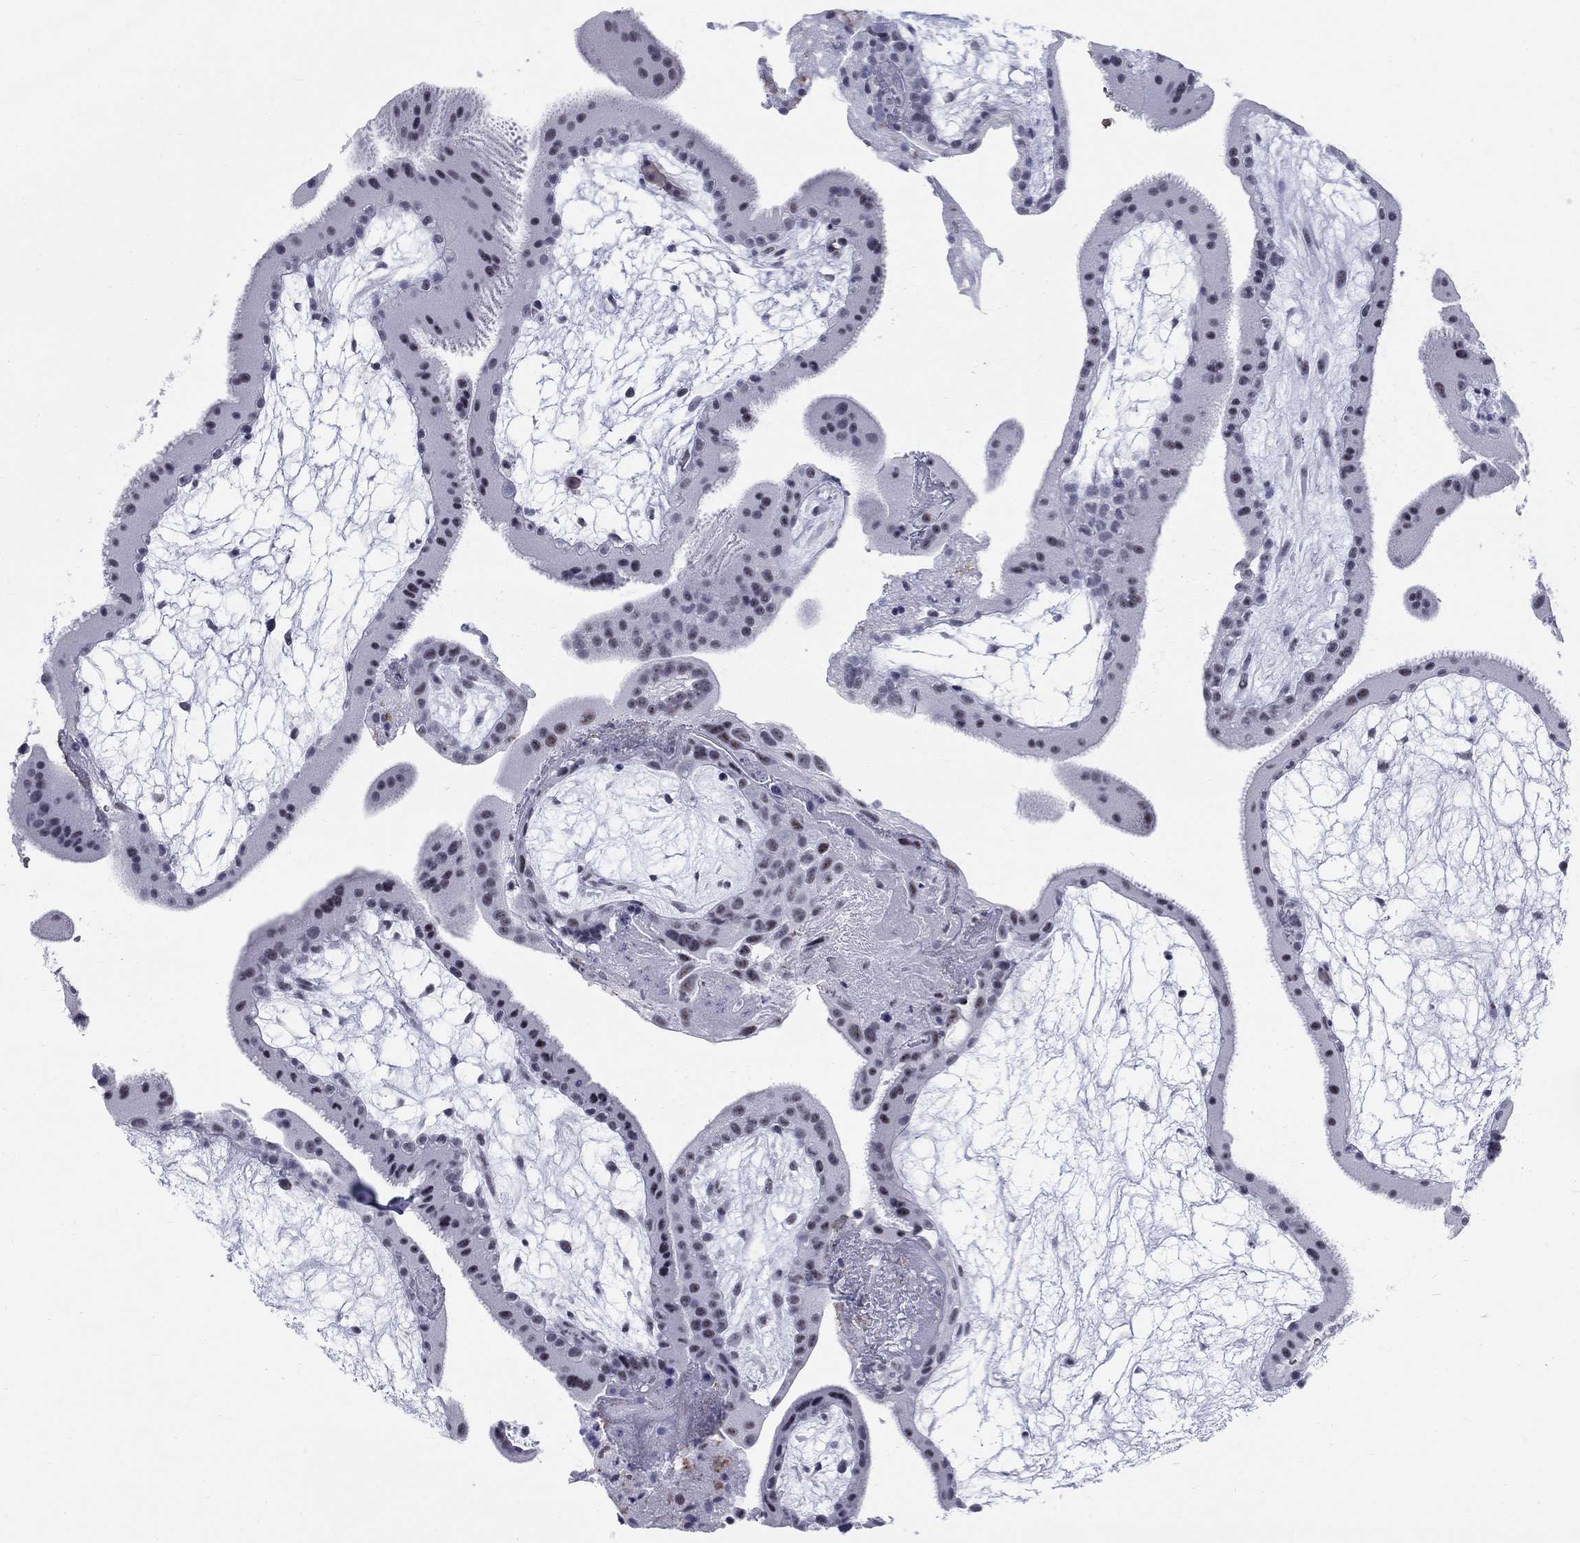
{"staining": {"intensity": "negative", "quantity": "none", "location": "none"}, "tissue": "placenta", "cell_type": "Decidual cells", "image_type": "normal", "snomed": [{"axis": "morphology", "description": "Normal tissue, NOS"}, {"axis": "topography", "description": "Placenta"}], "caption": "This is an immunohistochemistry (IHC) histopathology image of unremarkable placenta. There is no staining in decidual cells.", "gene": "DMTN", "patient": {"sex": "female", "age": 19}}